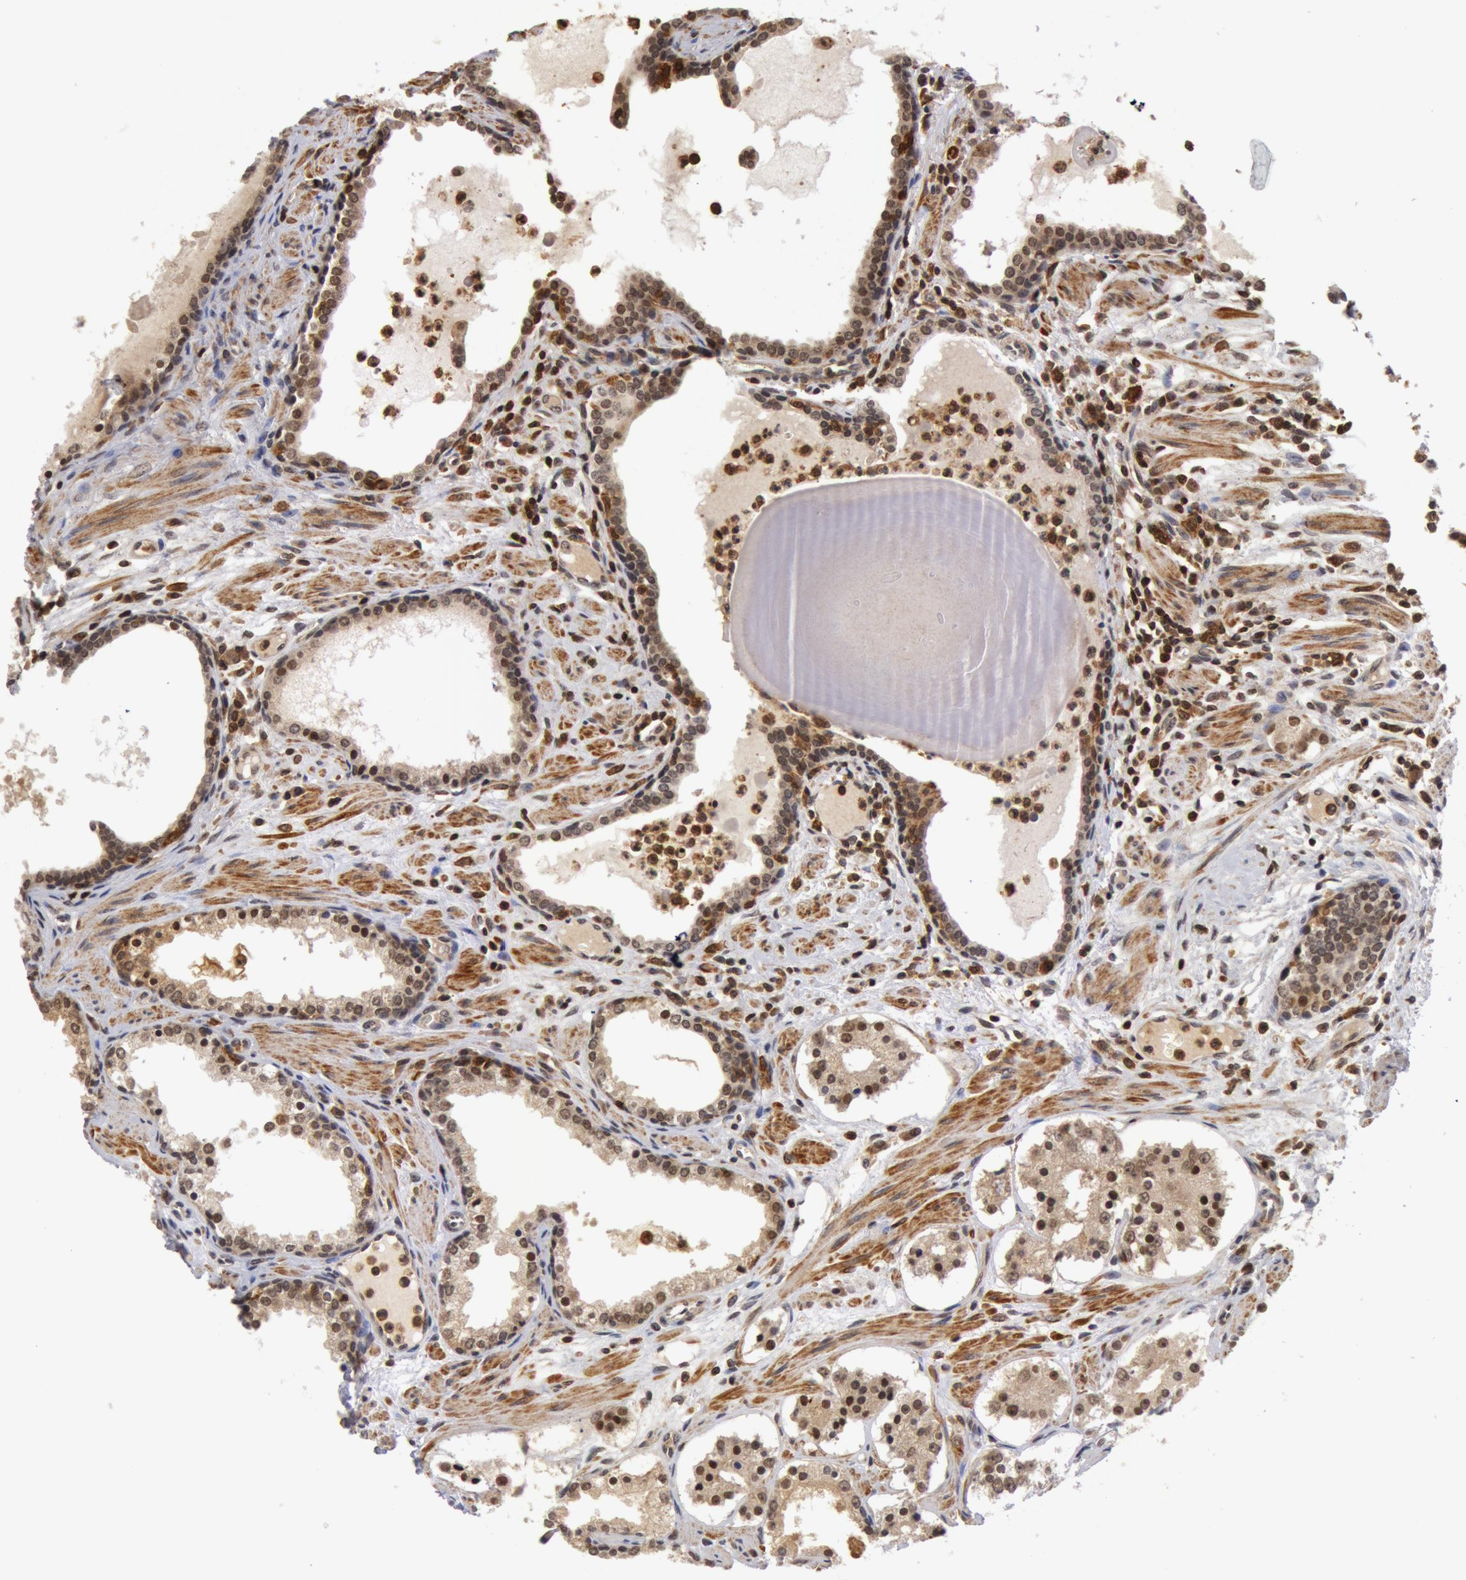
{"staining": {"intensity": "weak", "quantity": "25%-75%", "location": "cytoplasmic/membranous,nuclear"}, "tissue": "prostate cancer", "cell_type": "Tumor cells", "image_type": "cancer", "snomed": [{"axis": "morphology", "description": "Adenocarcinoma, Medium grade"}, {"axis": "topography", "description": "Prostate"}], "caption": "Weak cytoplasmic/membranous and nuclear protein expression is present in about 25%-75% of tumor cells in adenocarcinoma (medium-grade) (prostate).", "gene": "ZNF350", "patient": {"sex": "male", "age": 73}}